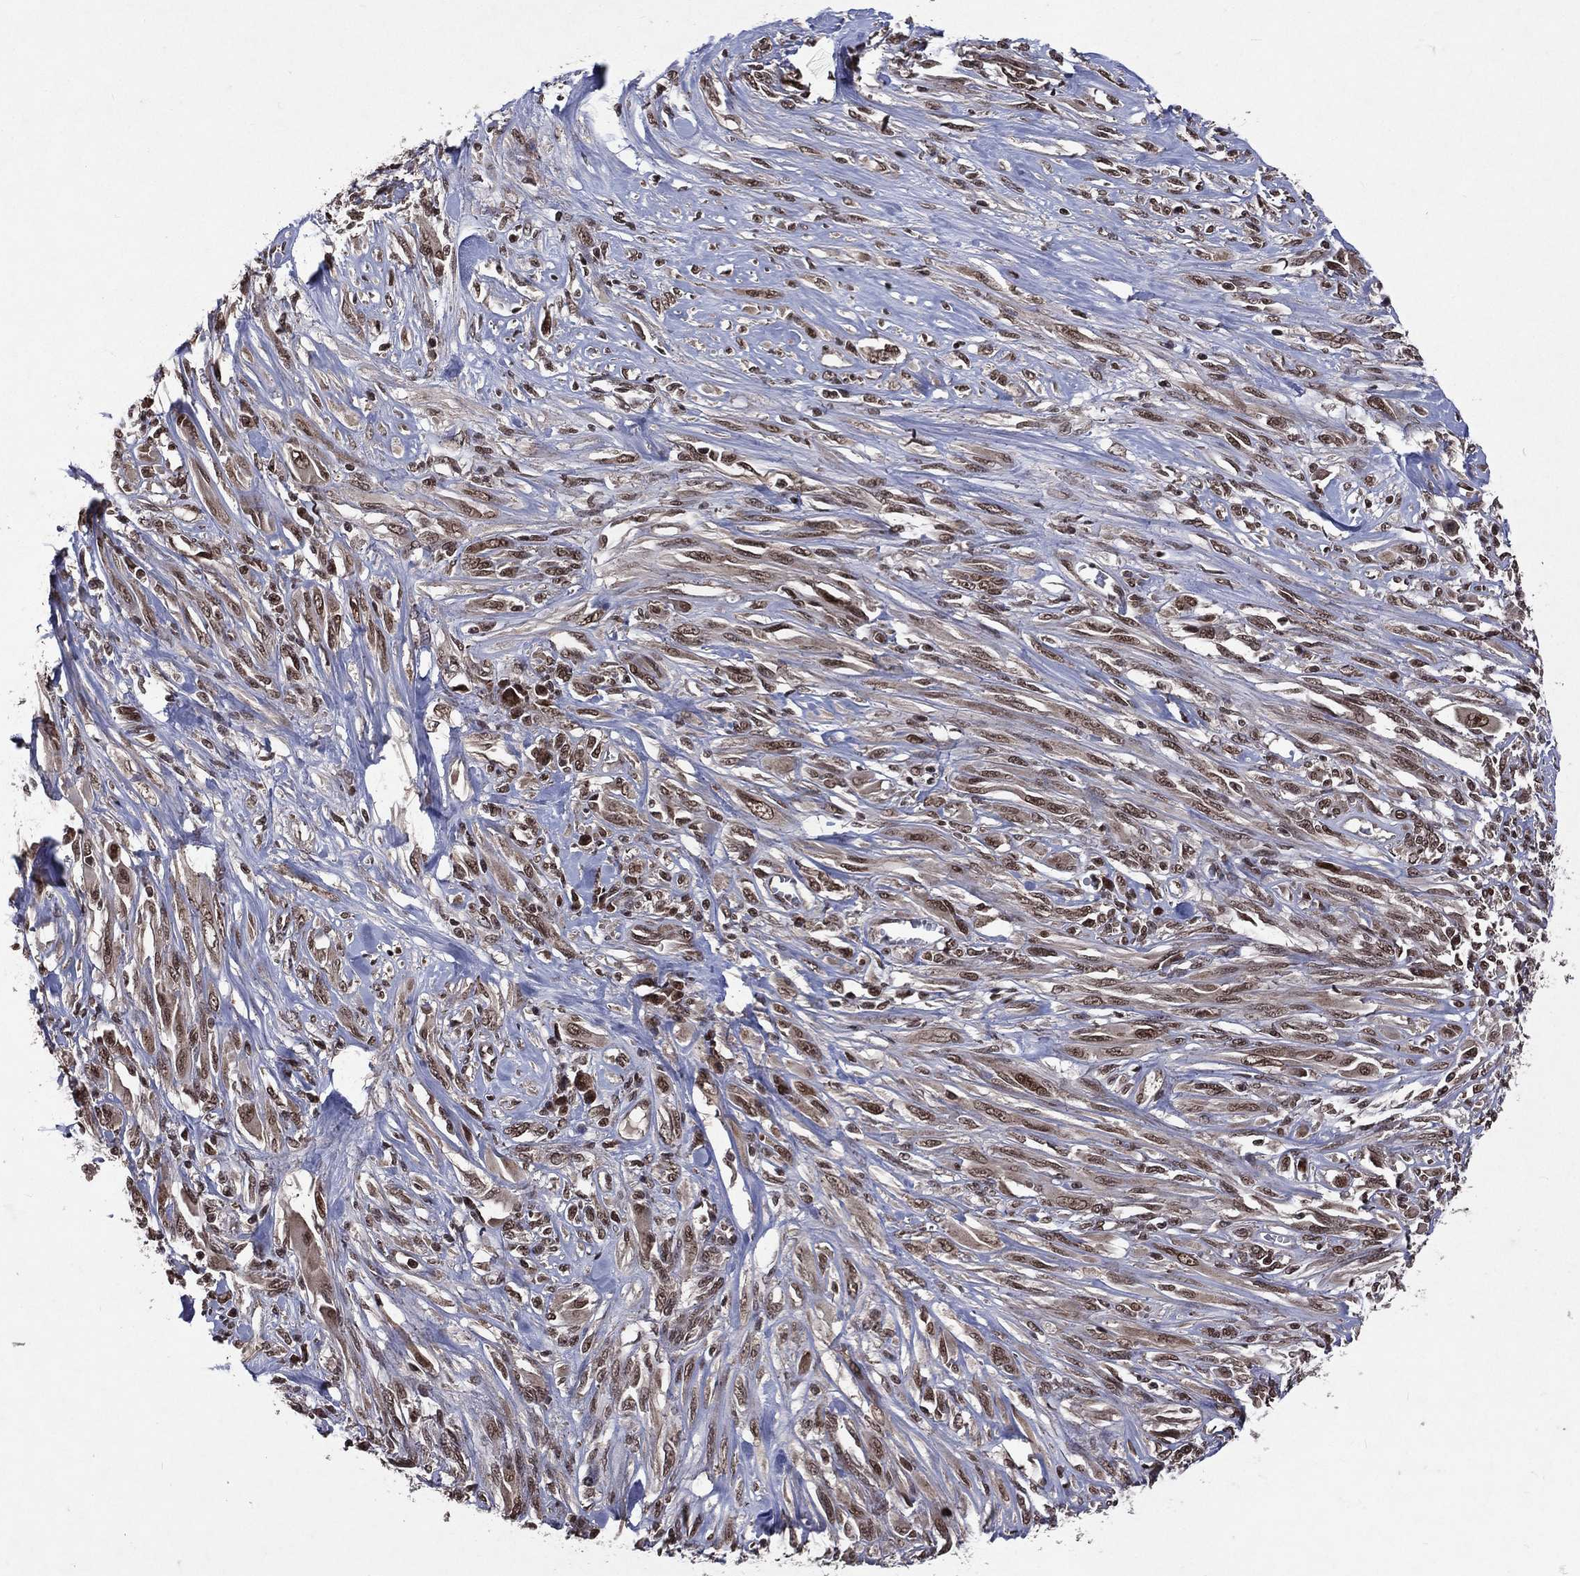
{"staining": {"intensity": "moderate", "quantity": "<25%", "location": "nuclear"}, "tissue": "melanoma", "cell_type": "Tumor cells", "image_type": "cancer", "snomed": [{"axis": "morphology", "description": "Malignant melanoma, NOS"}, {"axis": "topography", "description": "Skin"}], "caption": "A high-resolution histopathology image shows immunohistochemistry staining of malignant melanoma, which shows moderate nuclear expression in about <25% of tumor cells.", "gene": "DMAP1", "patient": {"sex": "female", "age": 91}}